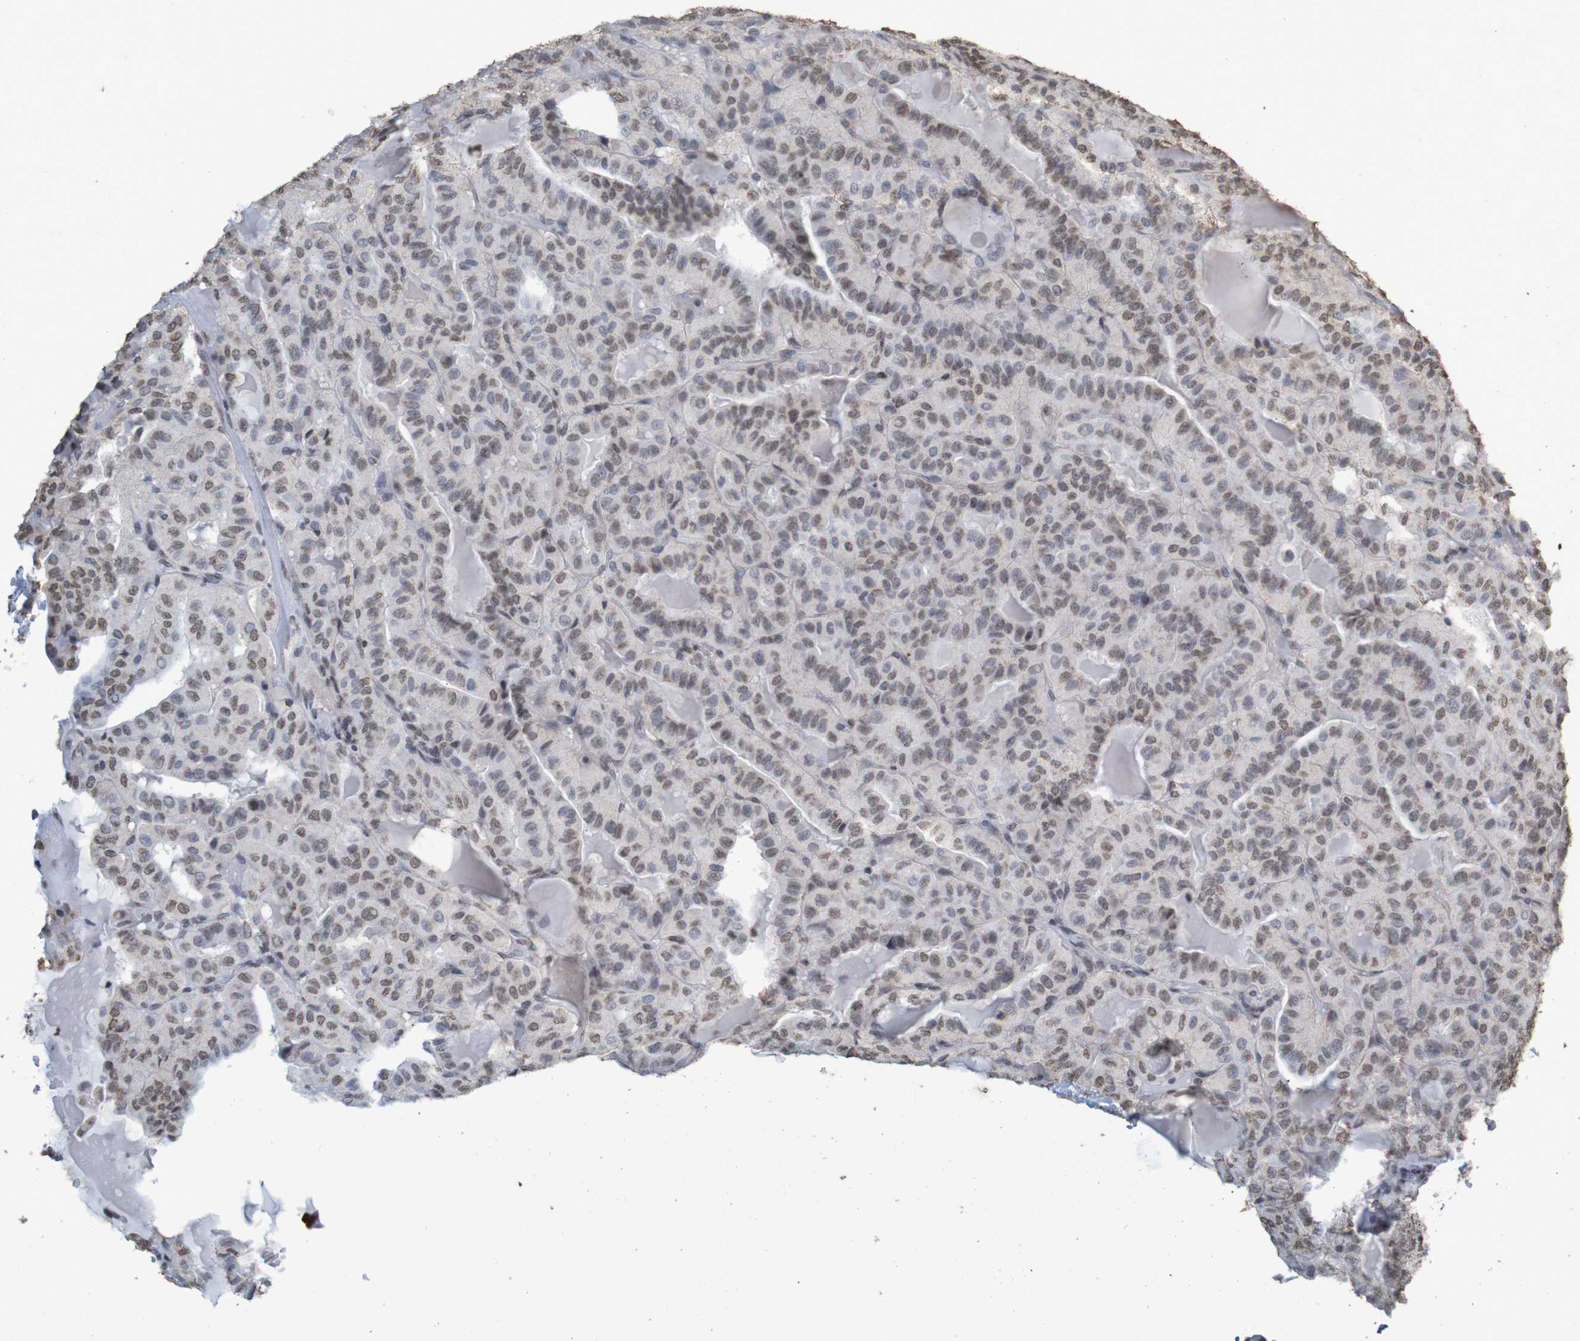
{"staining": {"intensity": "weak", "quantity": ">75%", "location": "nuclear"}, "tissue": "thyroid cancer", "cell_type": "Tumor cells", "image_type": "cancer", "snomed": [{"axis": "morphology", "description": "Papillary adenocarcinoma, NOS"}, {"axis": "topography", "description": "Thyroid gland"}], "caption": "Brown immunohistochemical staining in thyroid cancer demonstrates weak nuclear expression in approximately >75% of tumor cells. (IHC, brightfield microscopy, high magnification).", "gene": "GFI1", "patient": {"sex": "male", "age": 77}}